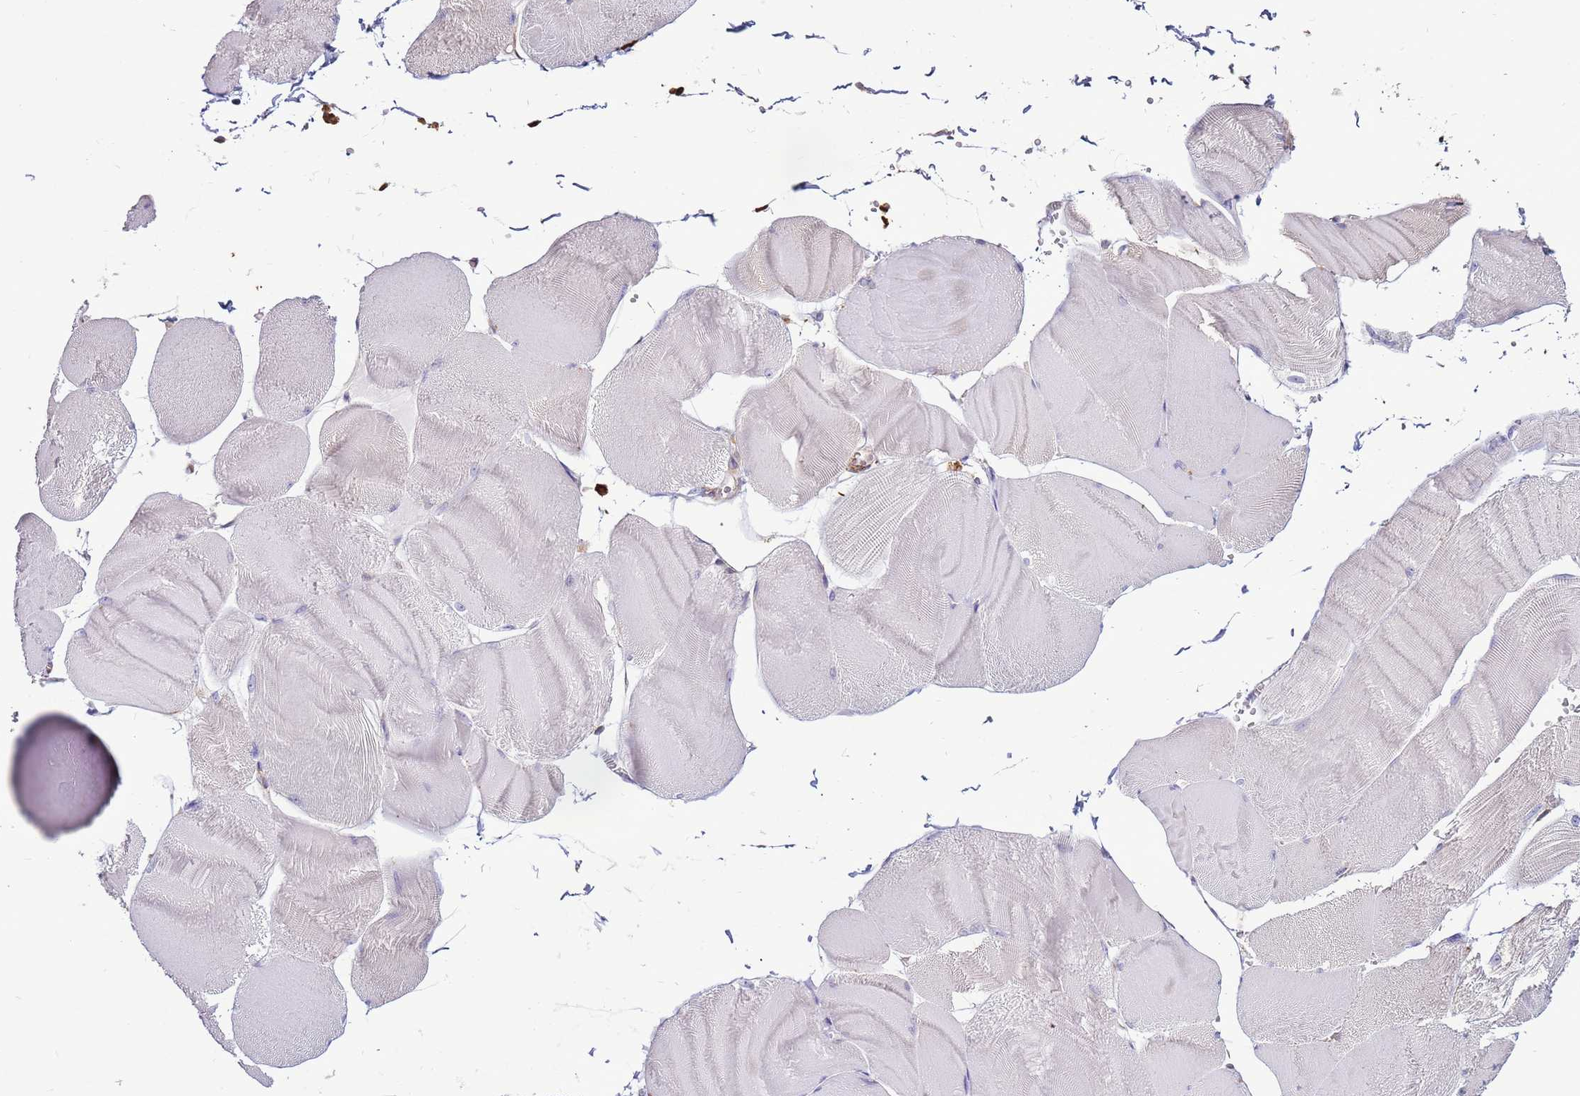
{"staining": {"intensity": "negative", "quantity": "none", "location": "none"}, "tissue": "skeletal muscle", "cell_type": "Myocytes", "image_type": "normal", "snomed": [{"axis": "morphology", "description": "Normal tissue, NOS"}, {"axis": "morphology", "description": "Basal cell carcinoma"}, {"axis": "topography", "description": "Skeletal muscle"}], "caption": "Protein analysis of benign skeletal muscle demonstrates no significant positivity in myocytes.", "gene": "DDX59", "patient": {"sex": "female", "age": 64}}